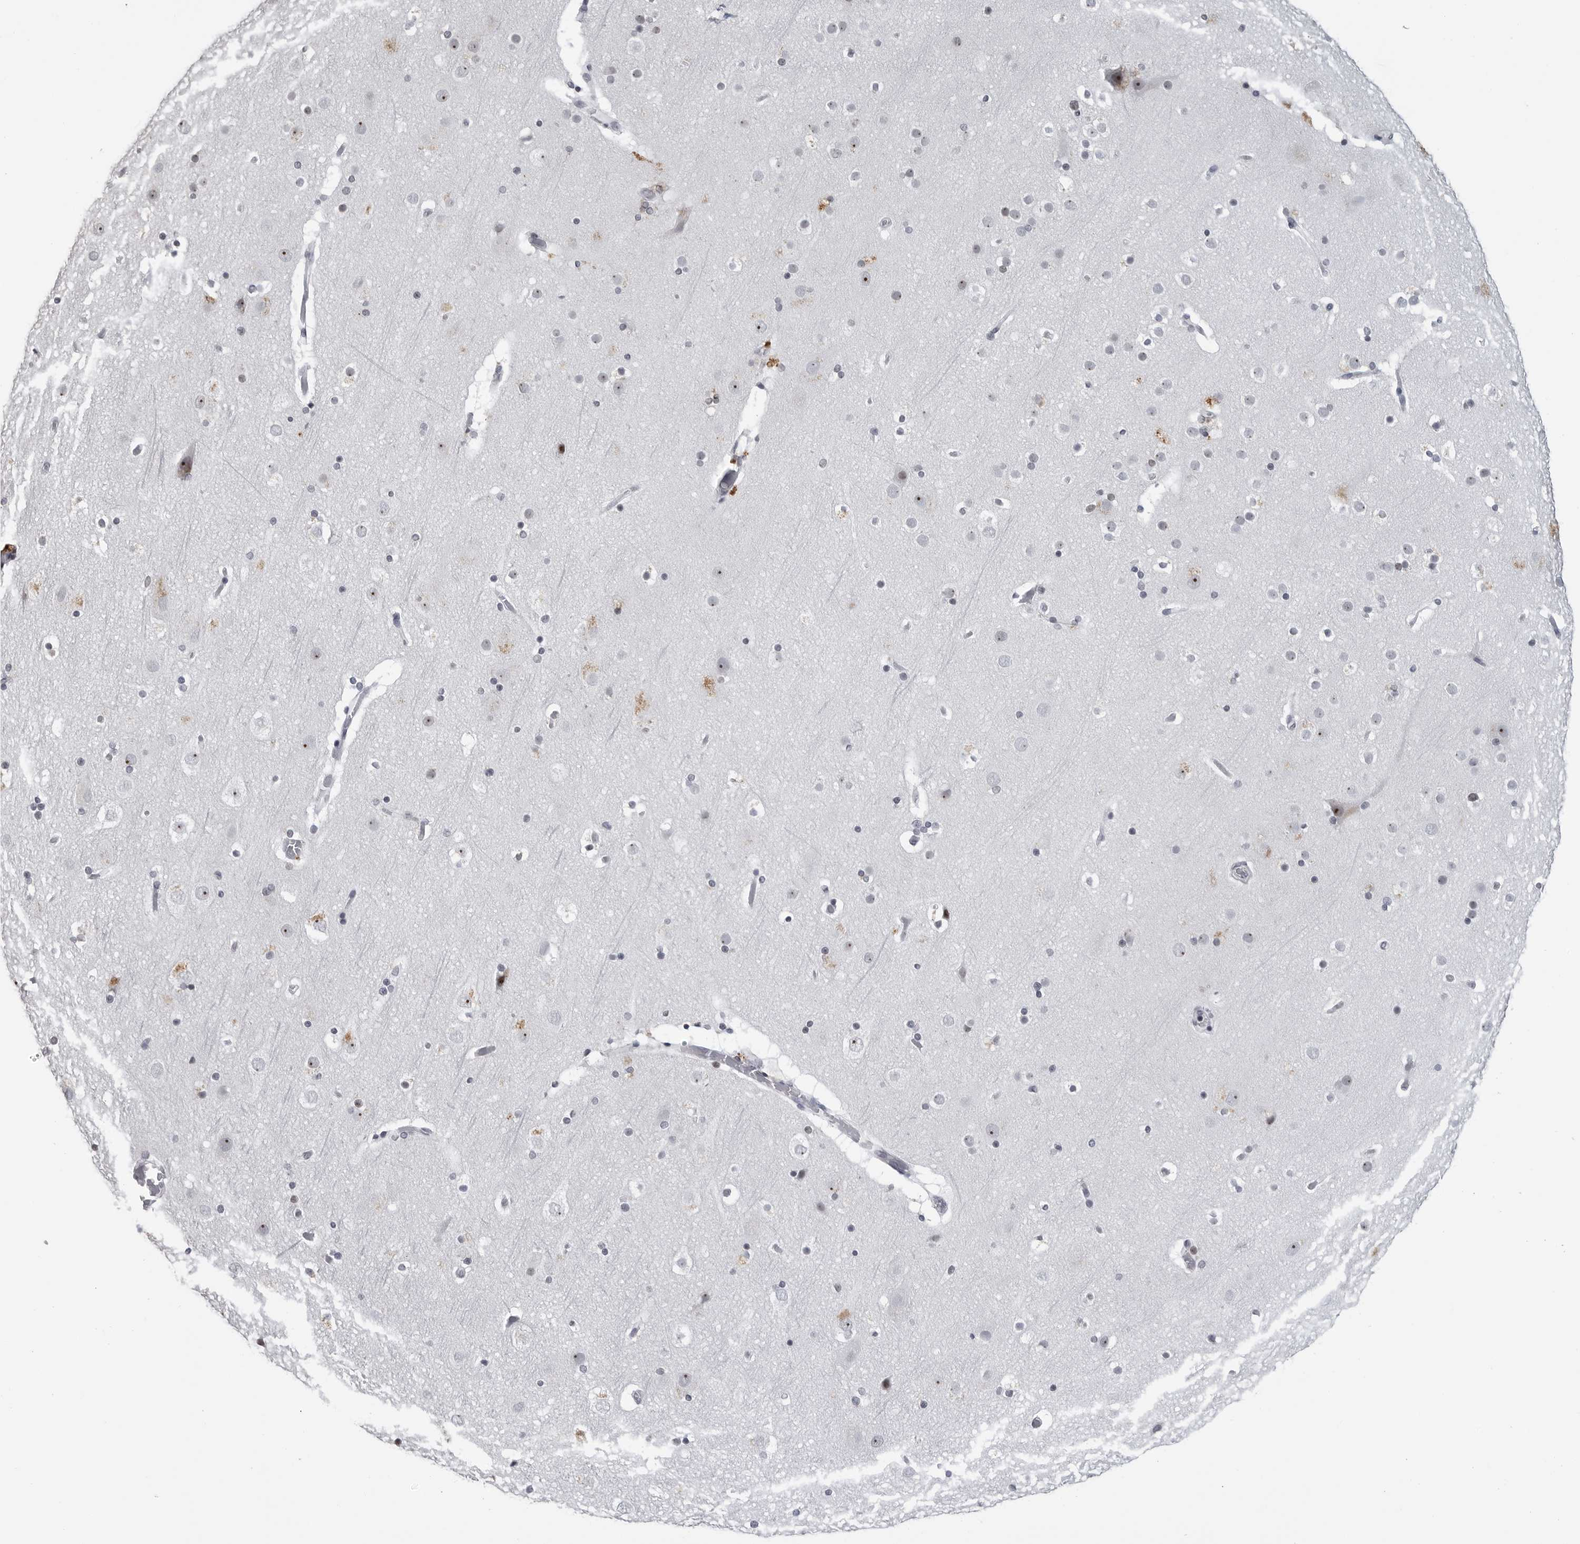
{"staining": {"intensity": "negative", "quantity": "none", "location": "none"}, "tissue": "cerebral cortex", "cell_type": "Endothelial cells", "image_type": "normal", "snomed": [{"axis": "morphology", "description": "Normal tissue, NOS"}, {"axis": "topography", "description": "Cerebral cortex"}], "caption": "This is a image of immunohistochemistry staining of benign cerebral cortex, which shows no staining in endothelial cells.", "gene": "DDX54", "patient": {"sex": "male", "age": 57}}